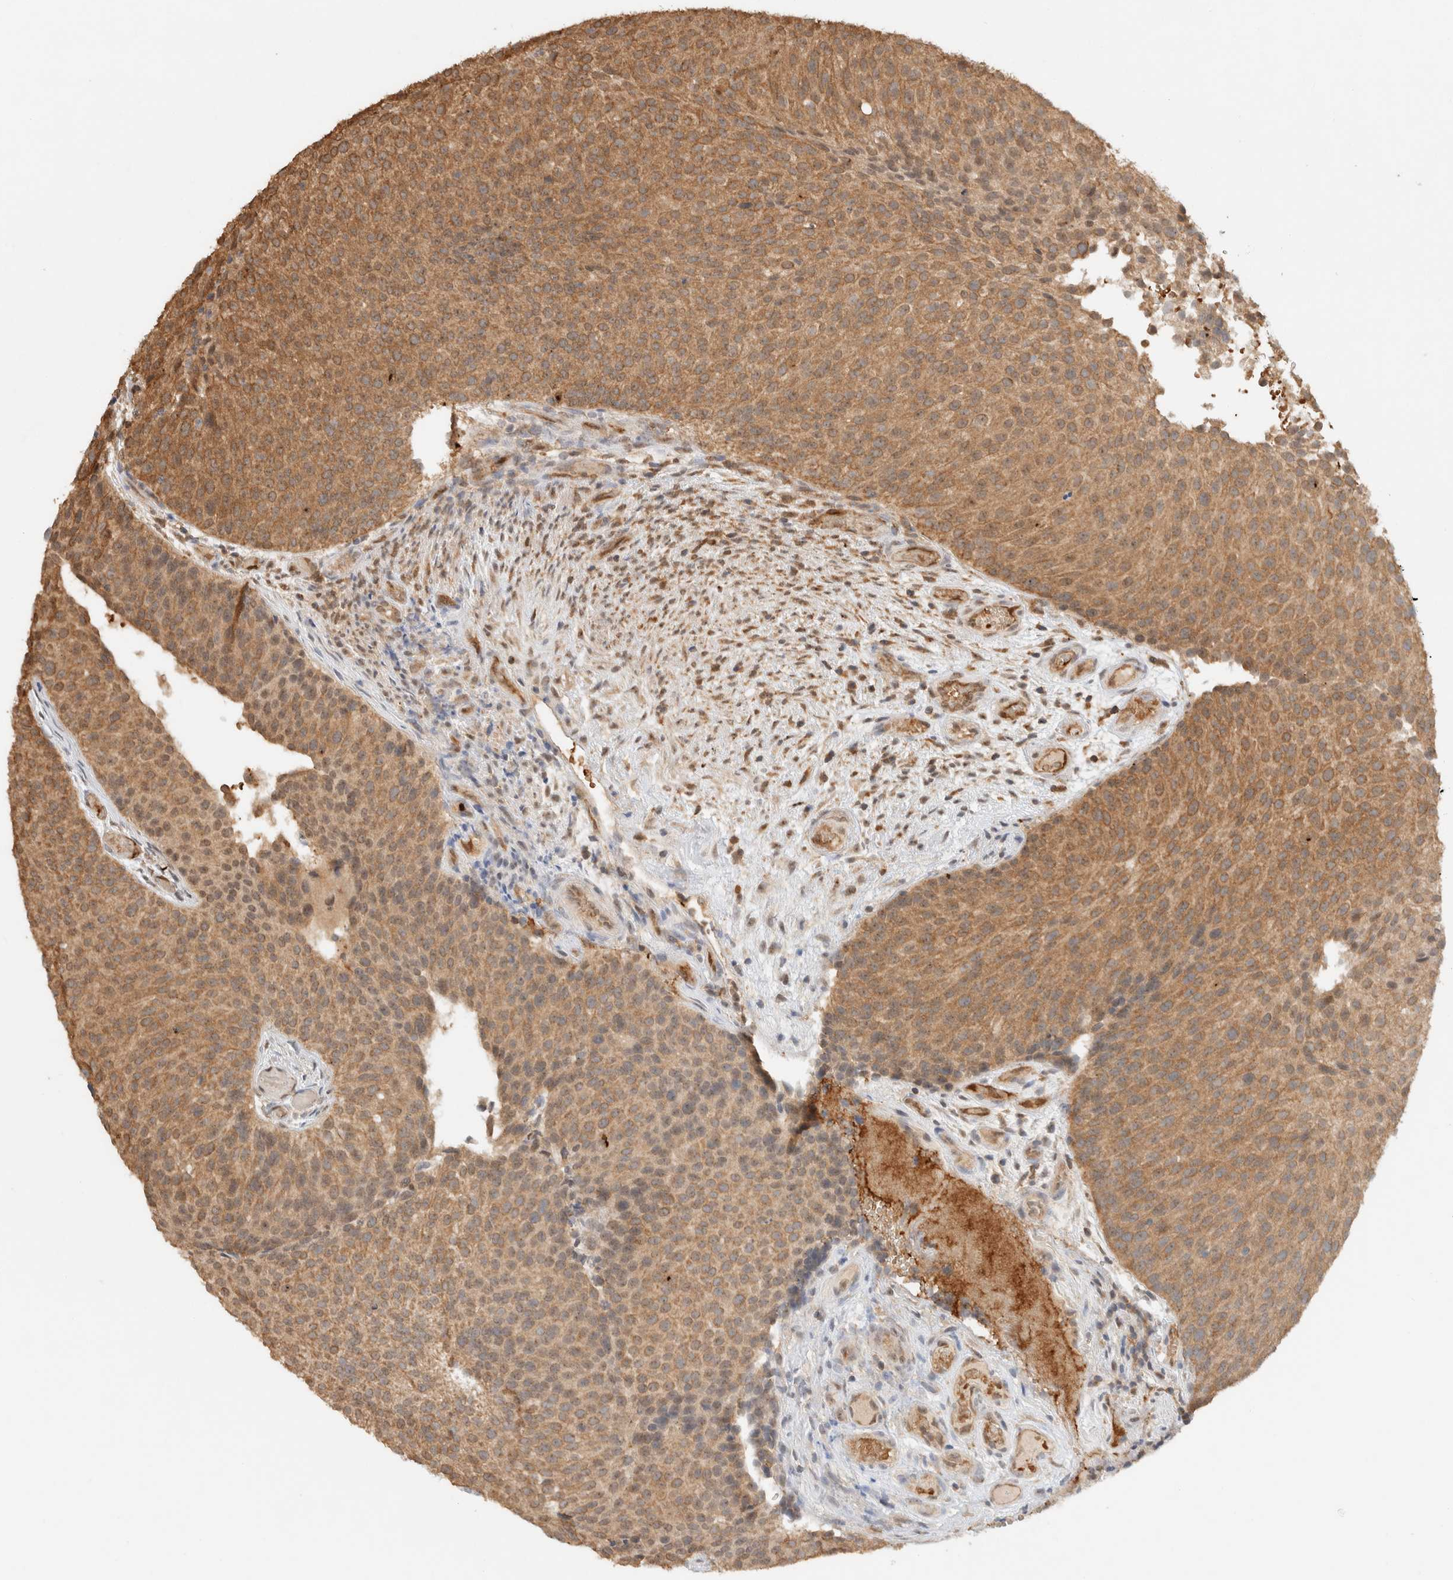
{"staining": {"intensity": "moderate", "quantity": ">75%", "location": "cytoplasmic/membranous"}, "tissue": "urothelial cancer", "cell_type": "Tumor cells", "image_type": "cancer", "snomed": [{"axis": "morphology", "description": "Urothelial carcinoma, Low grade"}, {"axis": "topography", "description": "Urinary bladder"}], "caption": "IHC image of neoplastic tissue: human low-grade urothelial carcinoma stained using immunohistochemistry (IHC) demonstrates medium levels of moderate protein expression localized specifically in the cytoplasmic/membranous of tumor cells, appearing as a cytoplasmic/membranous brown color.", "gene": "CA13", "patient": {"sex": "male", "age": 86}}